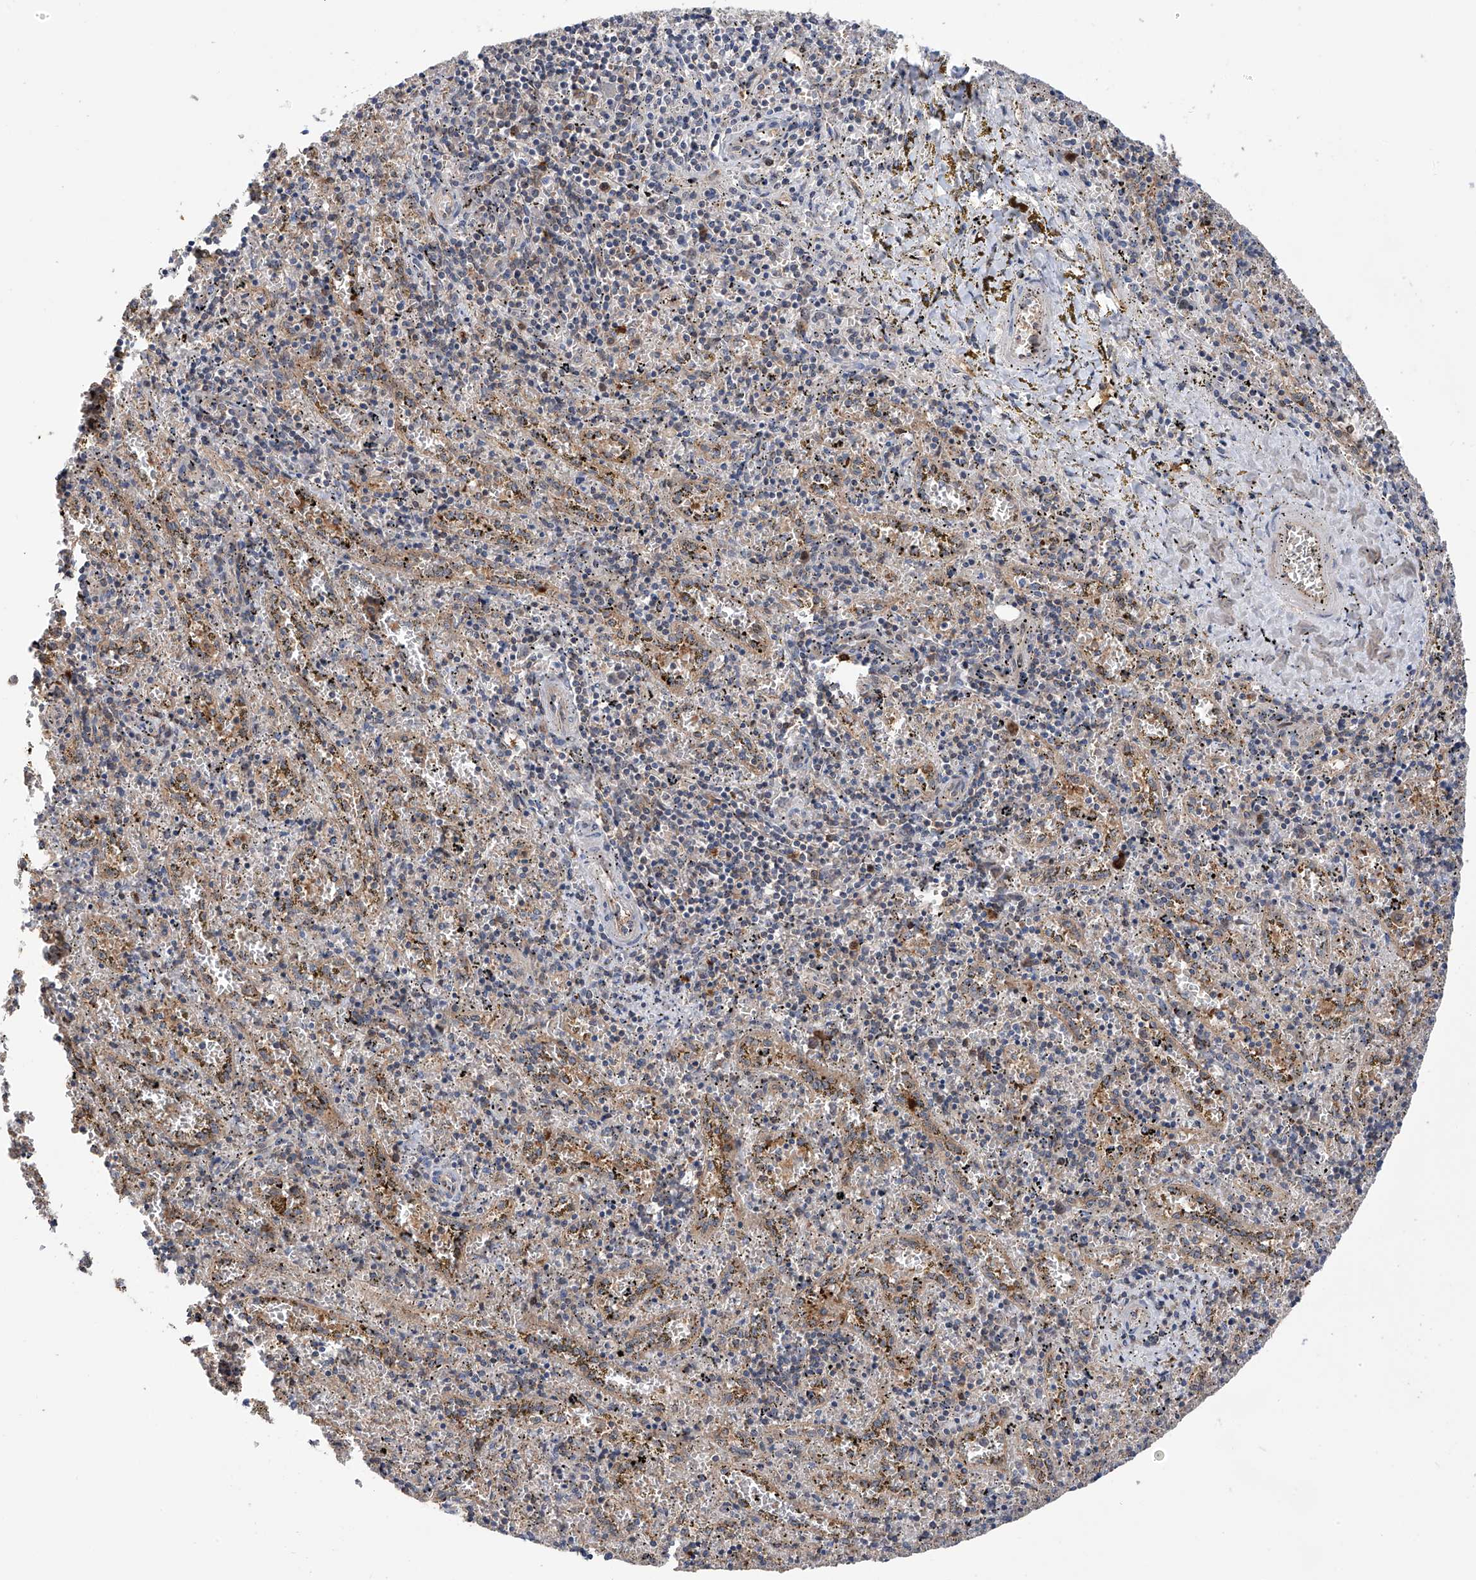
{"staining": {"intensity": "moderate", "quantity": "<25%", "location": "cytoplasmic/membranous"}, "tissue": "spleen", "cell_type": "Cells in red pulp", "image_type": "normal", "snomed": [{"axis": "morphology", "description": "Normal tissue, NOS"}, {"axis": "topography", "description": "Spleen"}], "caption": "DAB (3,3'-diaminobenzidine) immunohistochemical staining of benign human spleen demonstrates moderate cytoplasmic/membranous protein positivity in approximately <25% of cells in red pulp. (Brightfield microscopy of DAB IHC at high magnification).", "gene": "NUDT17", "patient": {"sex": "male", "age": 11}}